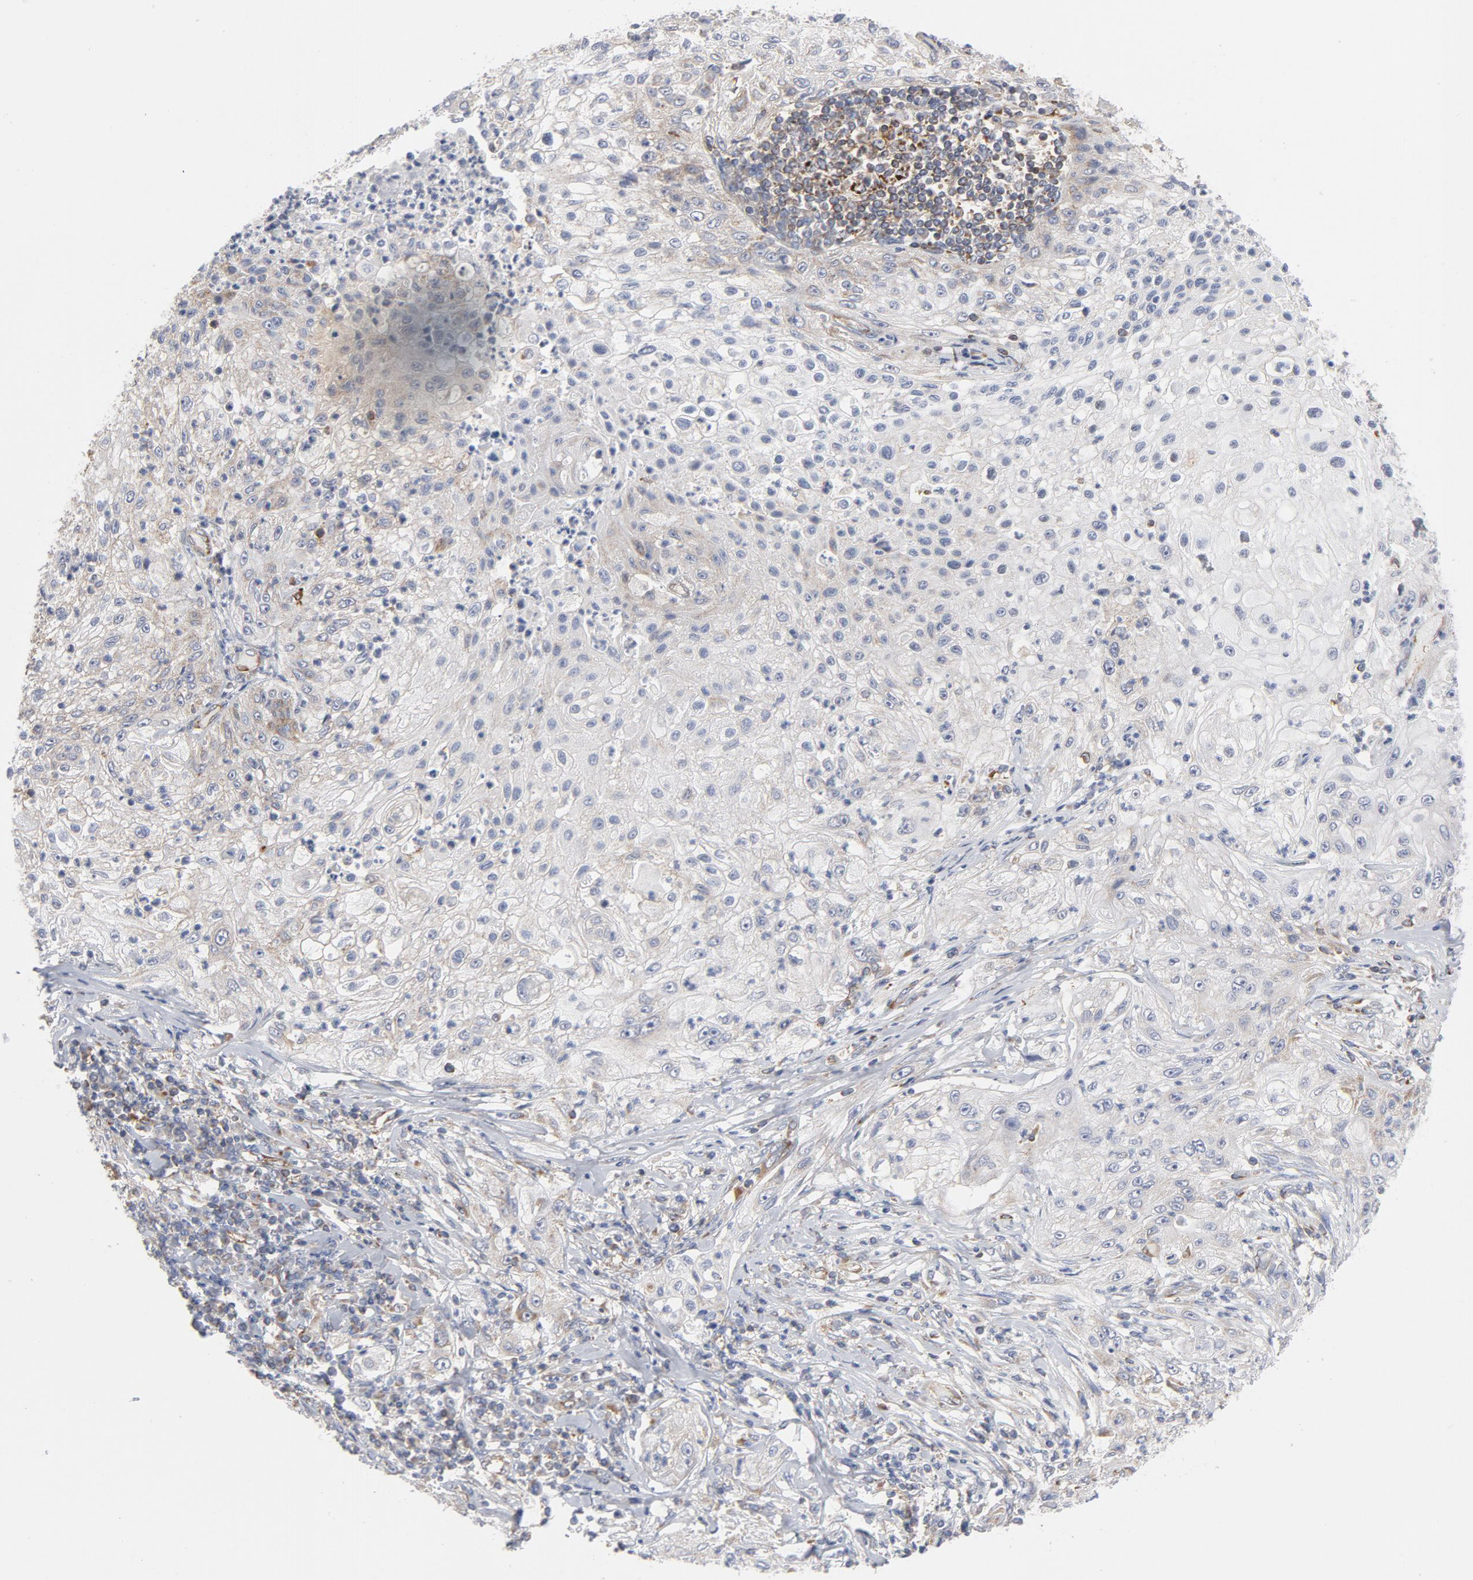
{"staining": {"intensity": "weak", "quantity": "<25%", "location": "cytoplasmic/membranous"}, "tissue": "lung cancer", "cell_type": "Tumor cells", "image_type": "cancer", "snomed": [{"axis": "morphology", "description": "Inflammation, NOS"}, {"axis": "morphology", "description": "Squamous cell carcinoma, NOS"}, {"axis": "topography", "description": "Lymph node"}, {"axis": "topography", "description": "Soft tissue"}, {"axis": "topography", "description": "Lung"}], "caption": "Immunohistochemistry (IHC) photomicrograph of neoplastic tissue: human lung cancer stained with DAB (3,3'-diaminobenzidine) demonstrates no significant protein staining in tumor cells. Nuclei are stained in blue.", "gene": "OXA1L", "patient": {"sex": "male", "age": 66}}